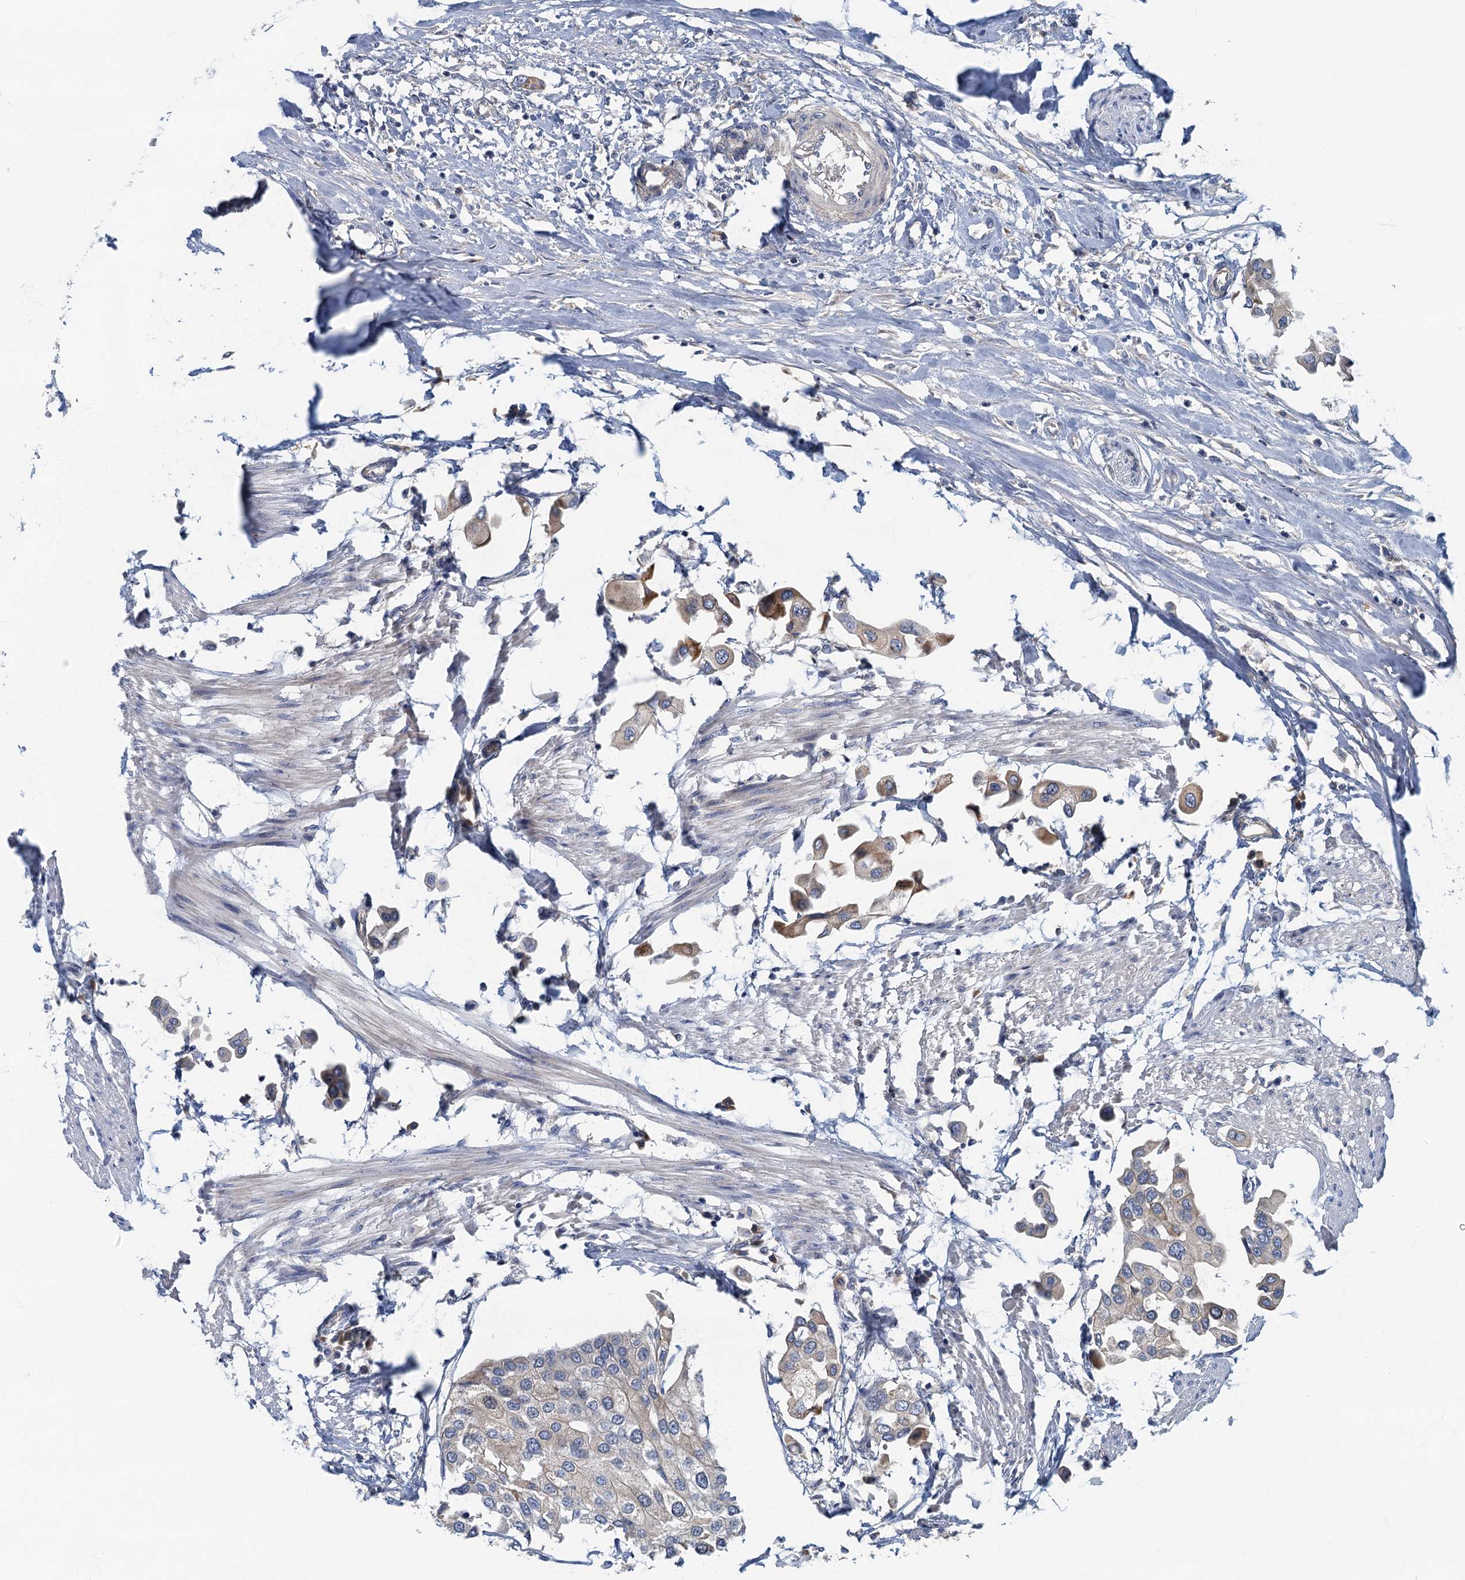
{"staining": {"intensity": "weak", "quantity": "<25%", "location": "cytoplasmic/membranous"}, "tissue": "urothelial cancer", "cell_type": "Tumor cells", "image_type": "cancer", "snomed": [{"axis": "morphology", "description": "Urothelial carcinoma, High grade"}, {"axis": "topography", "description": "Urinary bladder"}], "caption": "The photomicrograph demonstrates no staining of tumor cells in urothelial cancer.", "gene": "CKAP2L", "patient": {"sex": "male", "age": 64}}